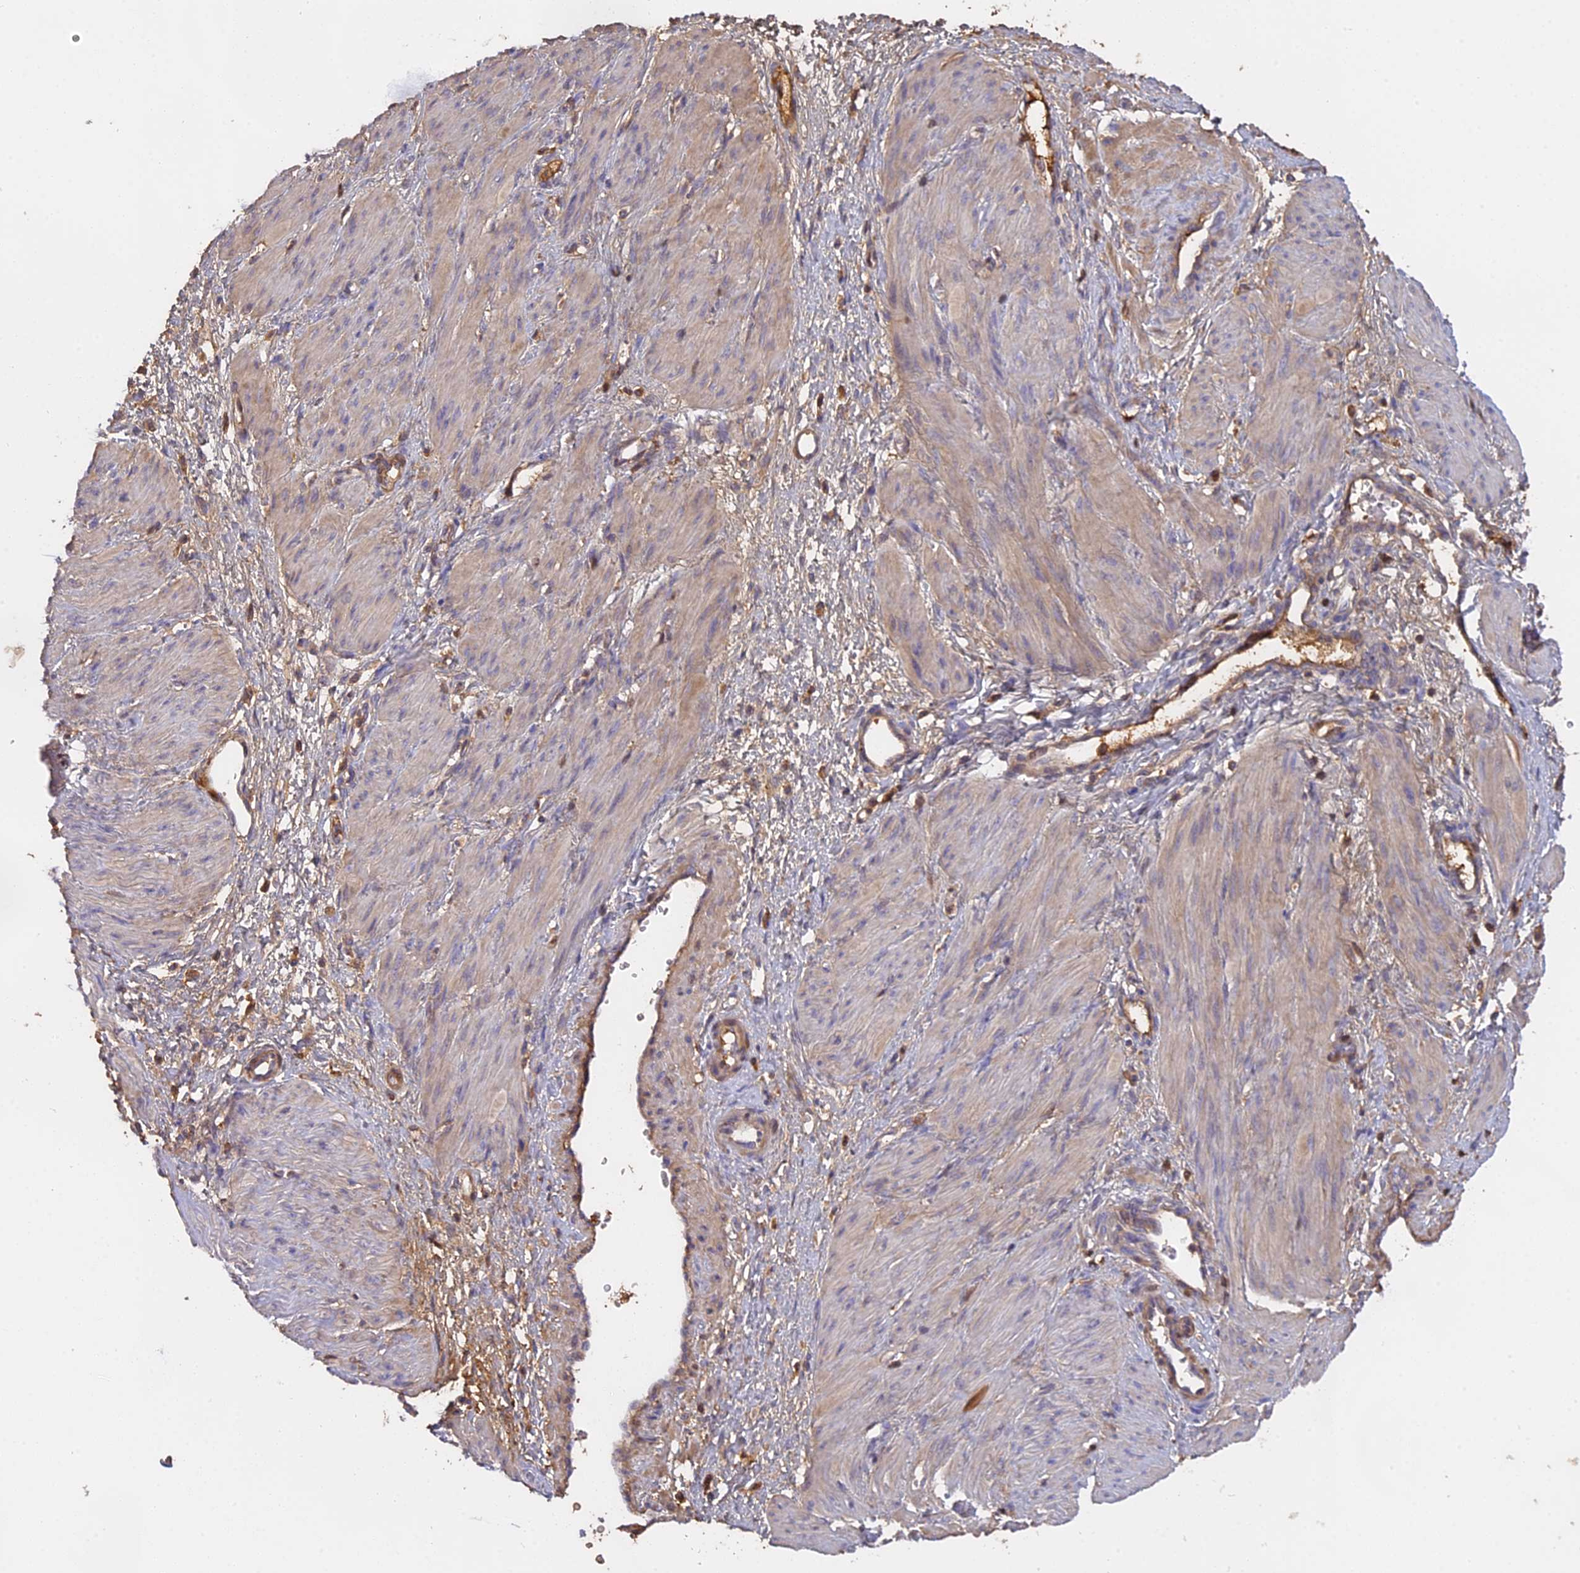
{"staining": {"intensity": "weak", "quantity": ">75%", "location": "cytoplasmic/membranous"}, "tissue": "smooth muscle", "cell_type": "Smooth muscle cells", "image_type": "normal", "snomed": [{"axis": "morphology", "description": "Normal tissue, NOS"}, {"axis": "topography", "description": "Endometrium"}], "caption": "Immunohistochemistry (IHC) histopathology image of normal smooth muscle: smooth muscle stained using IHC displays low levels of weak protein expression localized specifically in the cytoplasmic/membranous of smooth muscle cells, appearing as a cytoplasmic/membranous brown color.", "gene": "CFAP119", "patient": {"sex": "female", "age": 33}}